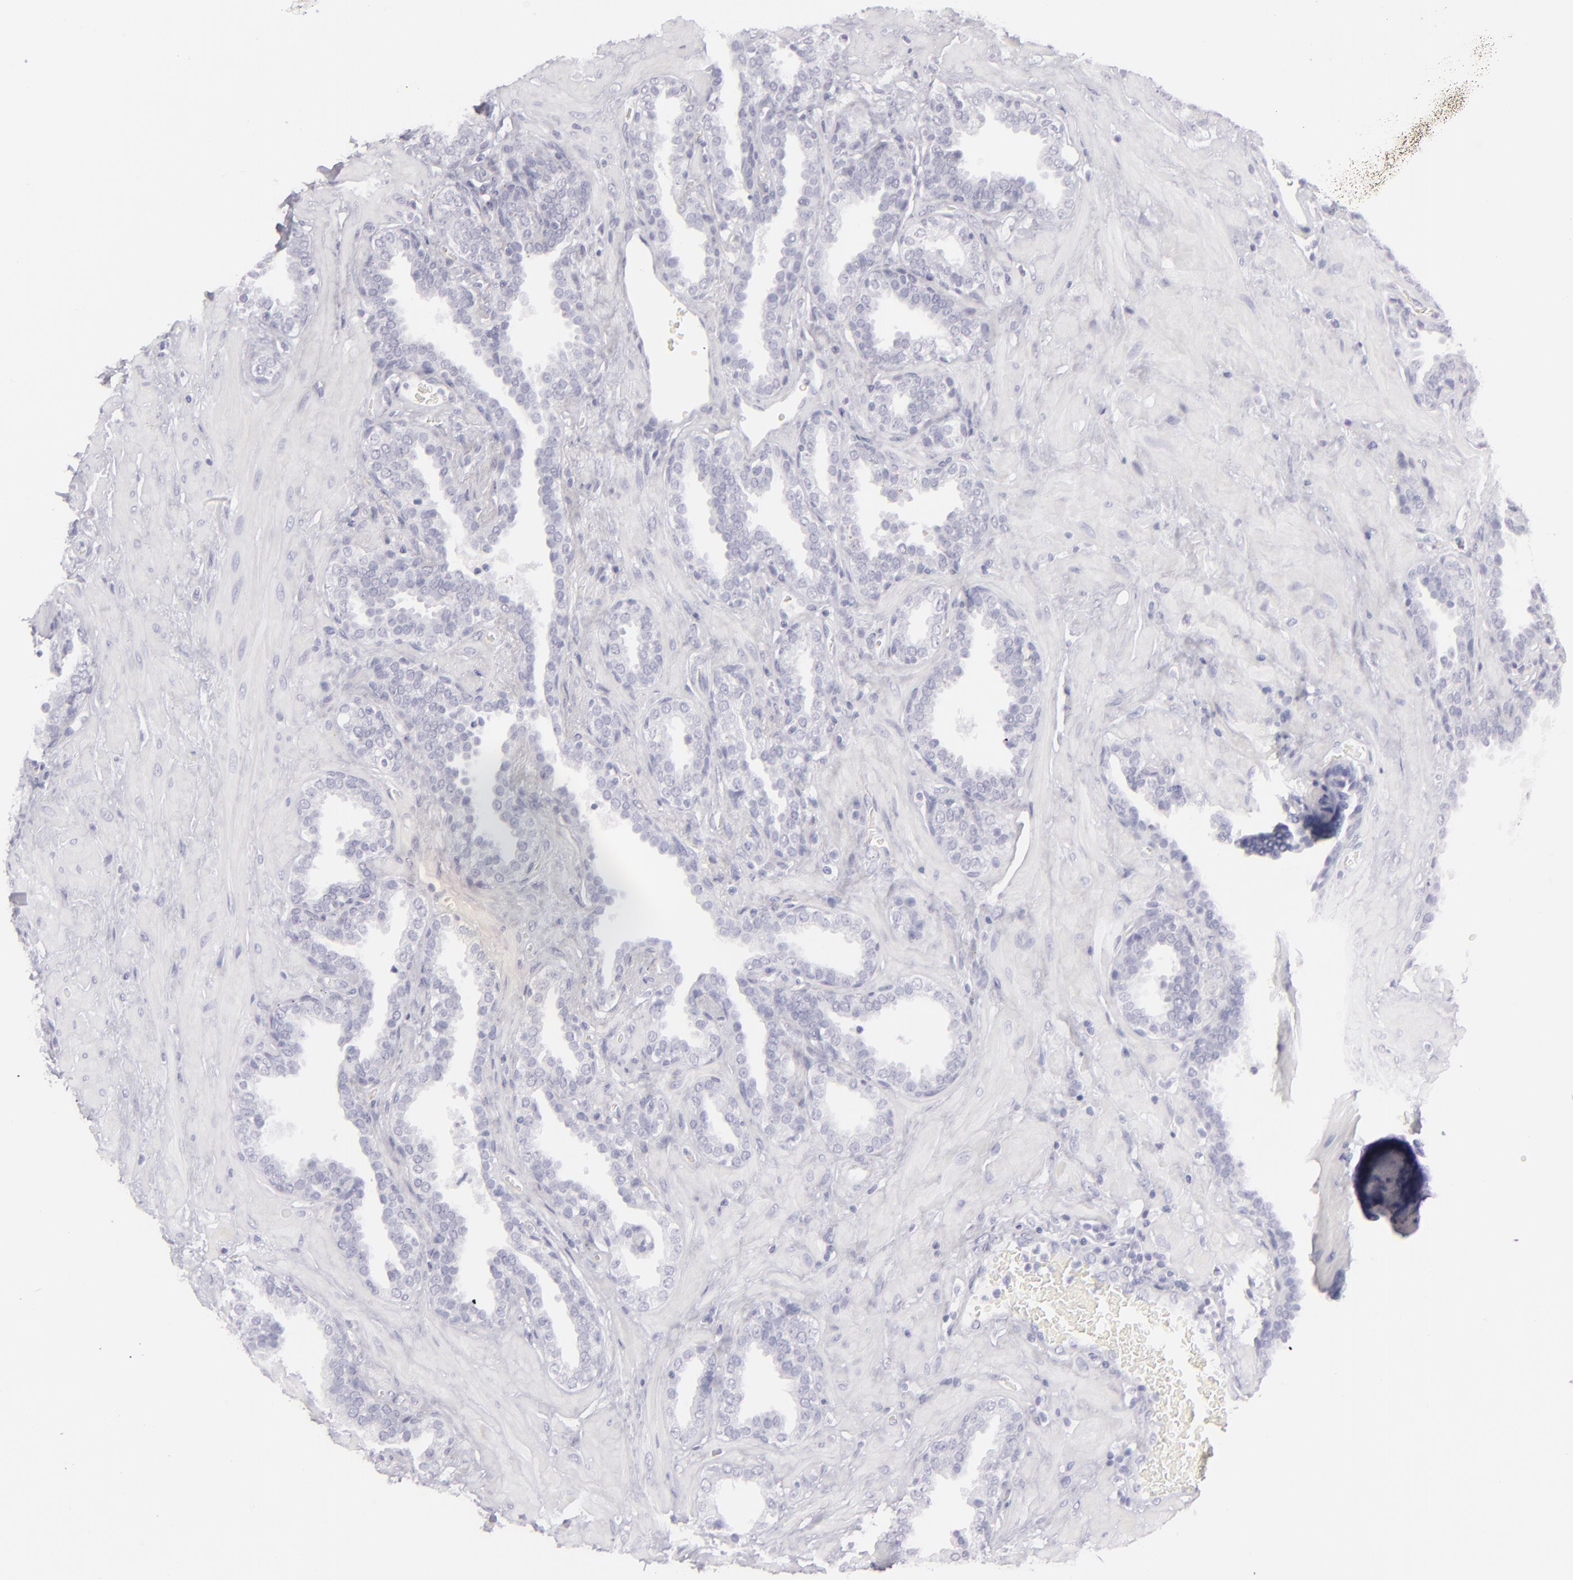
{"staining": {"intensity": "negative", "quantity": "none", "location": "none"}, "tissue": "prostate", "cell_type": "Glandular cells", "image_type": "normal", "snomed": [{"axis": "morphology", "description": "Normal tissue, NOS"}, {"axis": "topography", "description": "Prostate"}], "caption": "Glandular cells are negative for brown protein staining in normal prostate. The staining is performed using DAB (3,3'-diaminobenzidine) brown chromogen with nuclei counter-stained in using hematoxylin.", "gene": "FLG", "patient": {"sex": "male", "age": 51}}